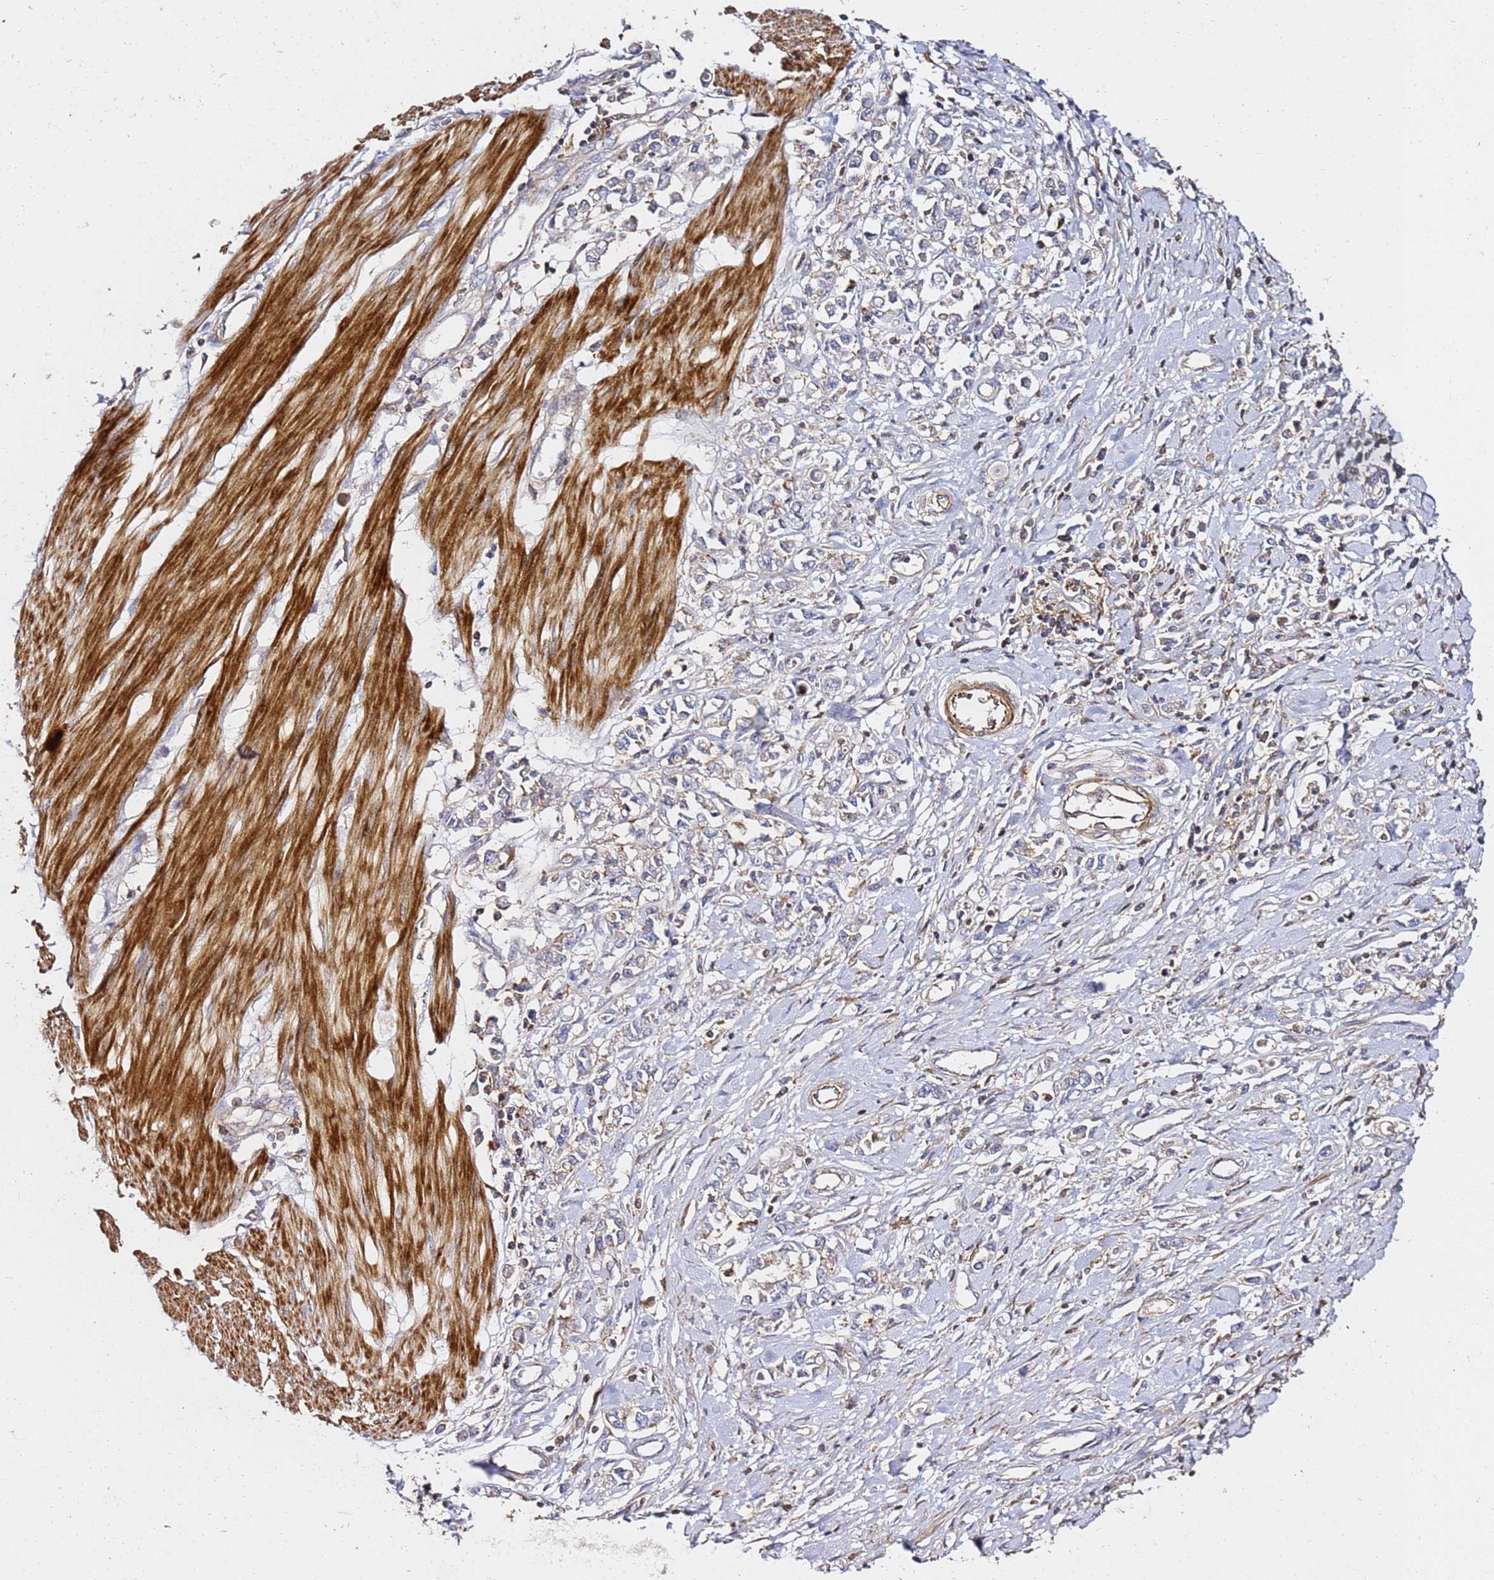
{"staining": {"intensity": "negative", "quantity": "none", "location": "none"}, "tissue": "stomach cancer", "cell_type": "Tumor cells", "image_type": "cancer", "snomed": [{"axis": "morphology", "description": "Adenocarcinoma, NOS"}, {"axis": "topography", "description": "Stomach"}], "caption": "The immunohistochemistry (IHC) image has no significant positivity in tumor cells of stomach adenocarcinoma tissue.", "gene": "ZFP36L2", "patient": {"sex": "female", "age": 76}}